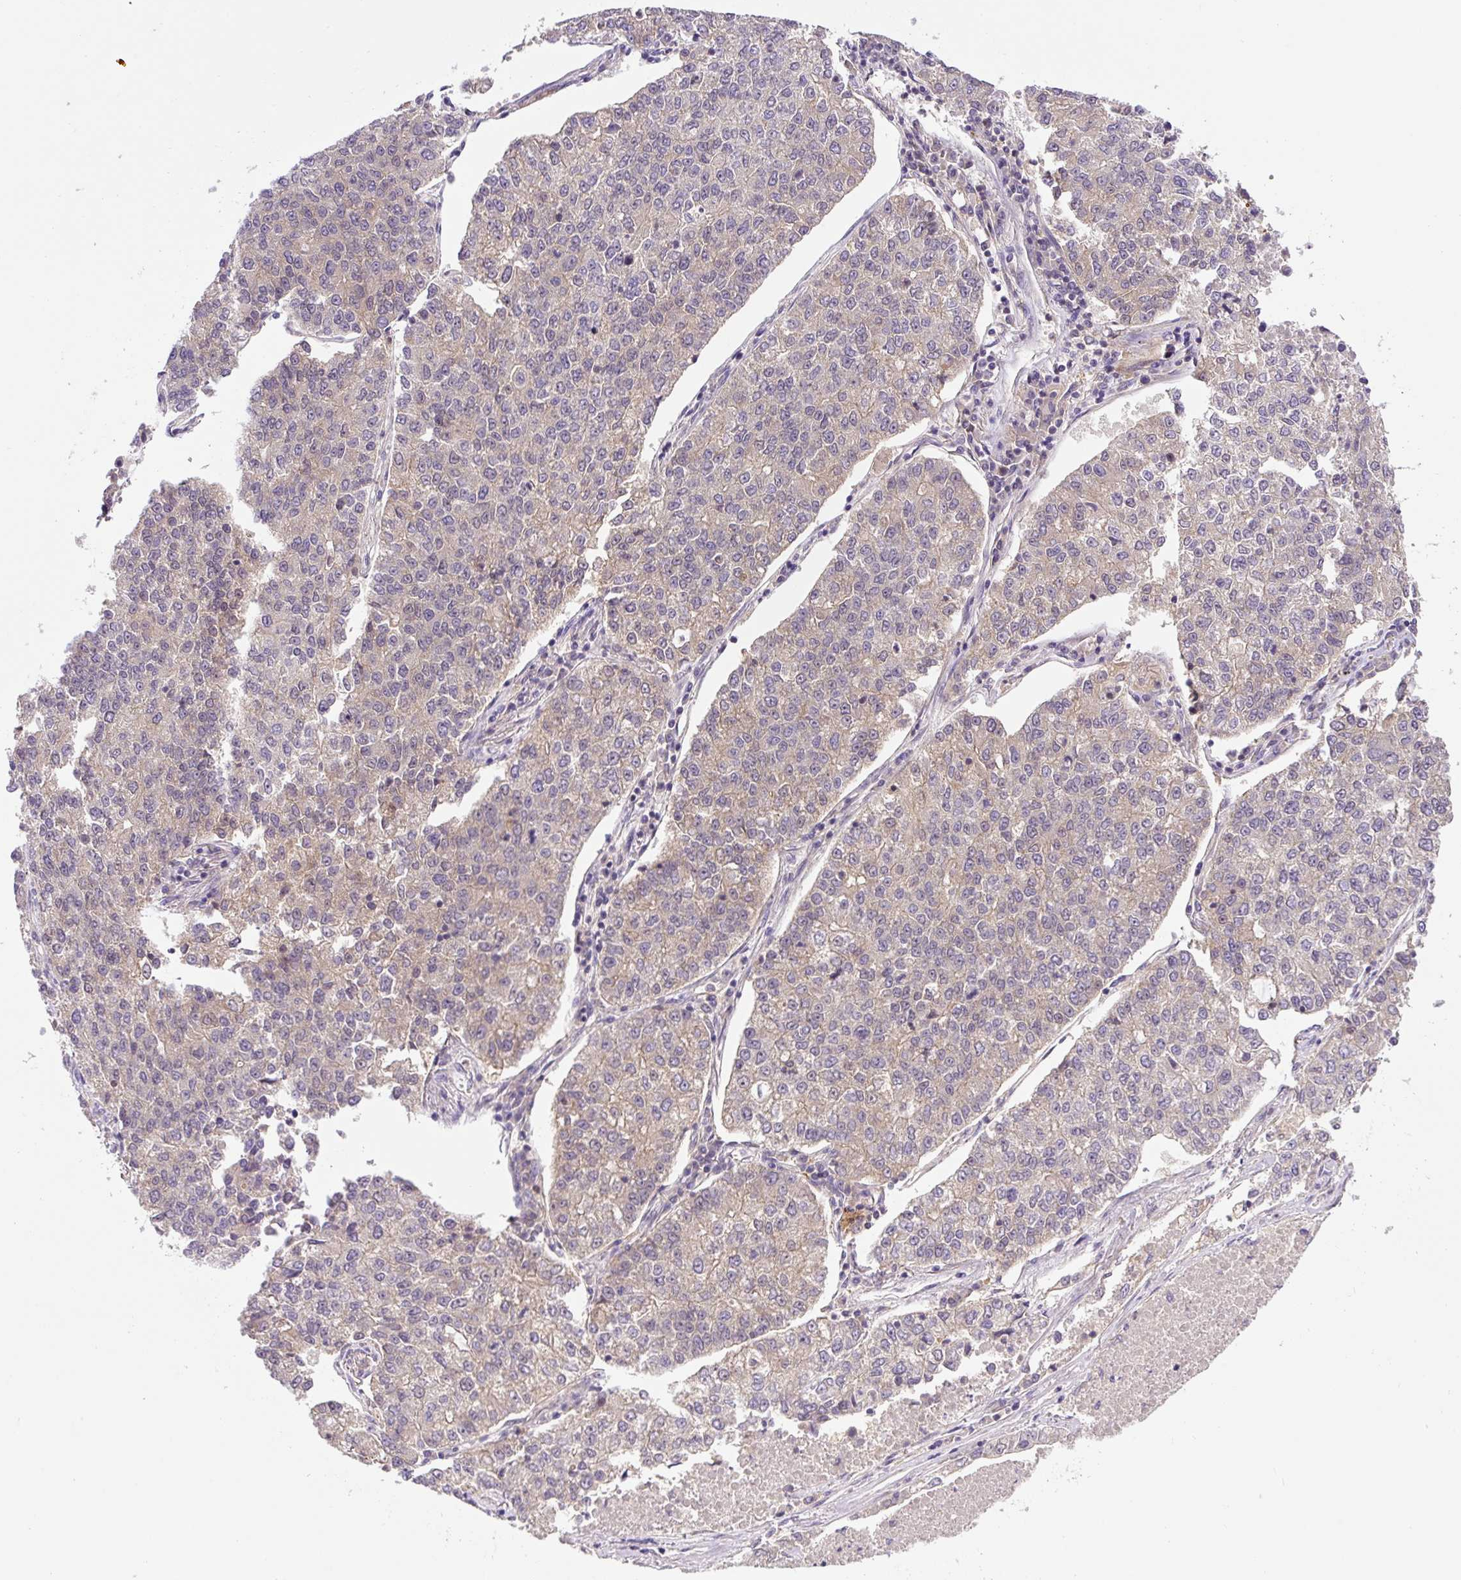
{"staining": {"intensity": "negative", "quantity": "none", "location": "none"}, "tissue": "lung cancer", "cell_type": "Tumor cells", "image_type": "cancer", "snomed": [{"axis": "morphology", "description": "Adenocarcinoma, NOS"}, {"axis": "topography", "description": "Lung"}], "caption": "The immunohistochemistry (IHC) image has no significant positivity in tumor cells of lung adenocarcinoma tissue. The staining is performed using DAB (3,3'-diaminobenzidine) brown chromogen with nuclei counter-stained in using hematoxylin.", "gene": "CCDC28A", "patient": {"sex": "male", "age": 49}}